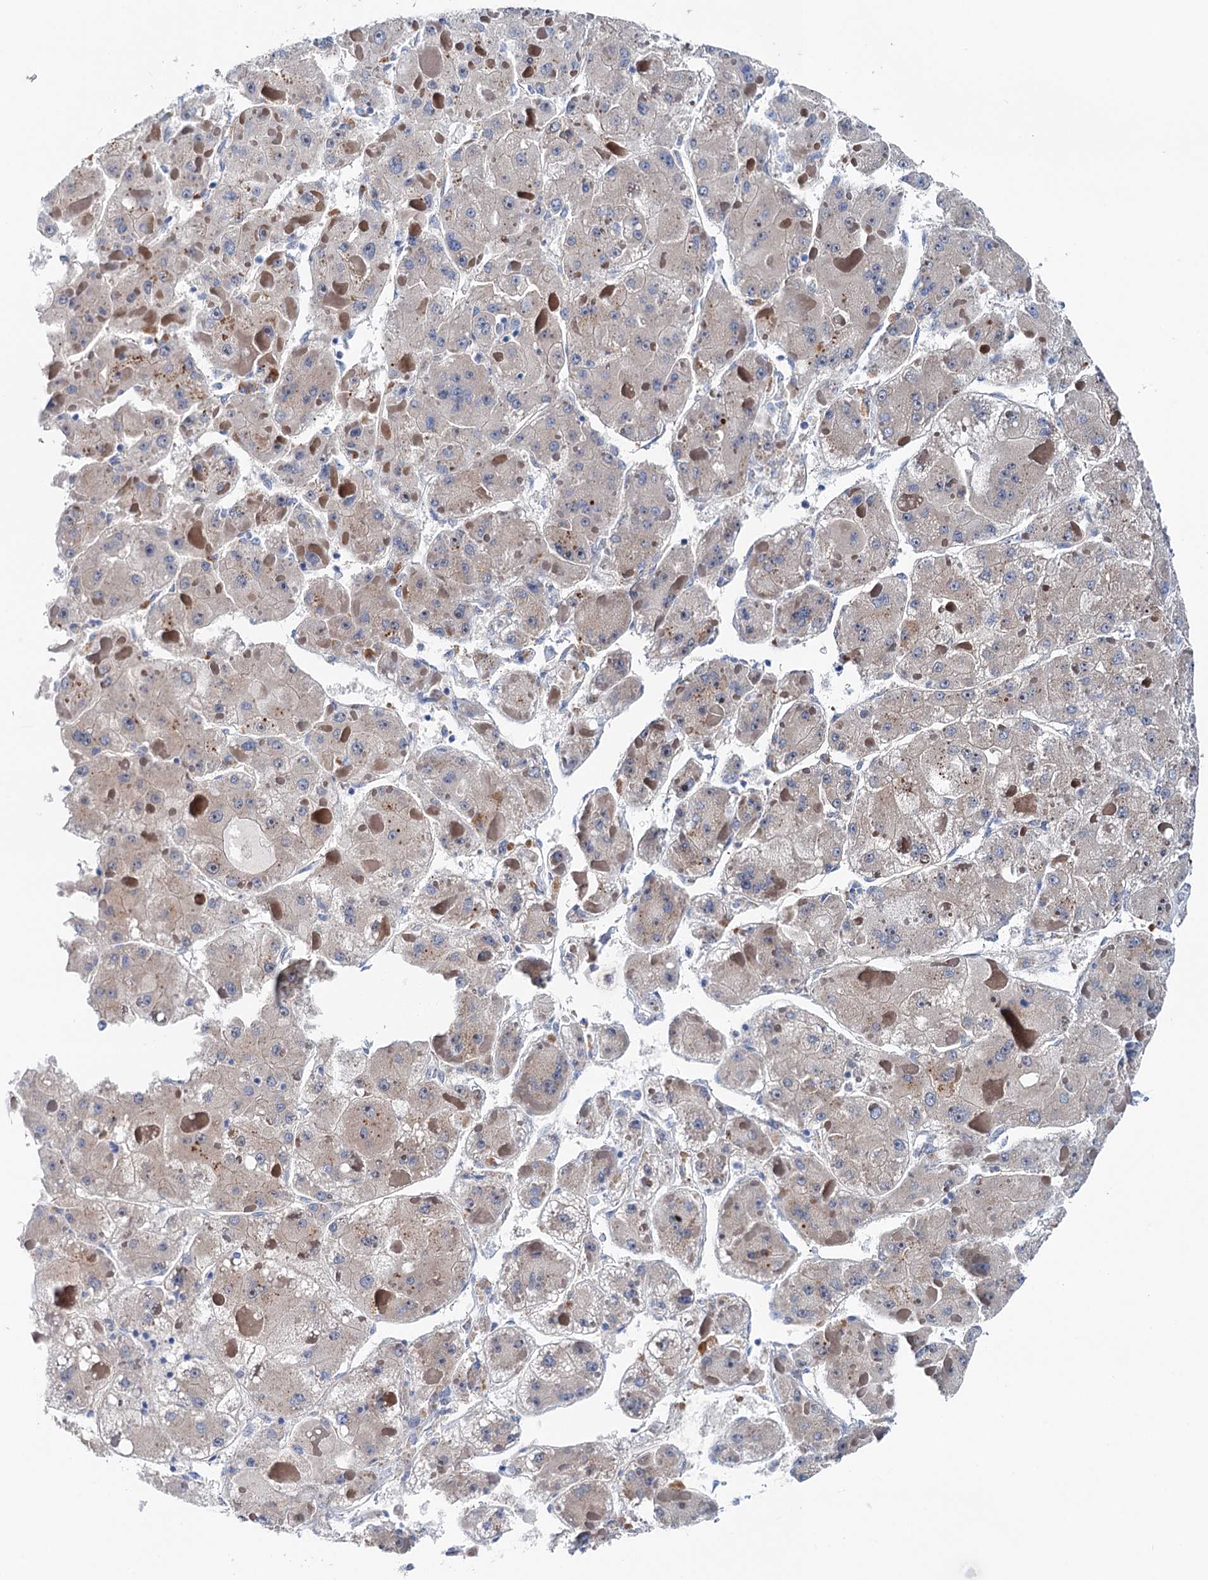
{"staining": {"intensity": "negative", "quantity": "none", "location": "none"}, "tissue": "liver cancer", "cell_type": "Tumor cells", "image_type": "cancer", "snomed": [{"axis": "morphology", "description": "Carcinoma, Hepatocellular, NOS"}, {"axis": "topography", "description": "Liver"}], "caption": "This histopathology image is of hepatocellular carcinoma (liver) stained with IHC to label a protein in brown with the nuclei are counter-stained blue. There is no staining in tumor cells.", "gene": "SHROOM1", "patient": {"sex": "female", "age": 73}}